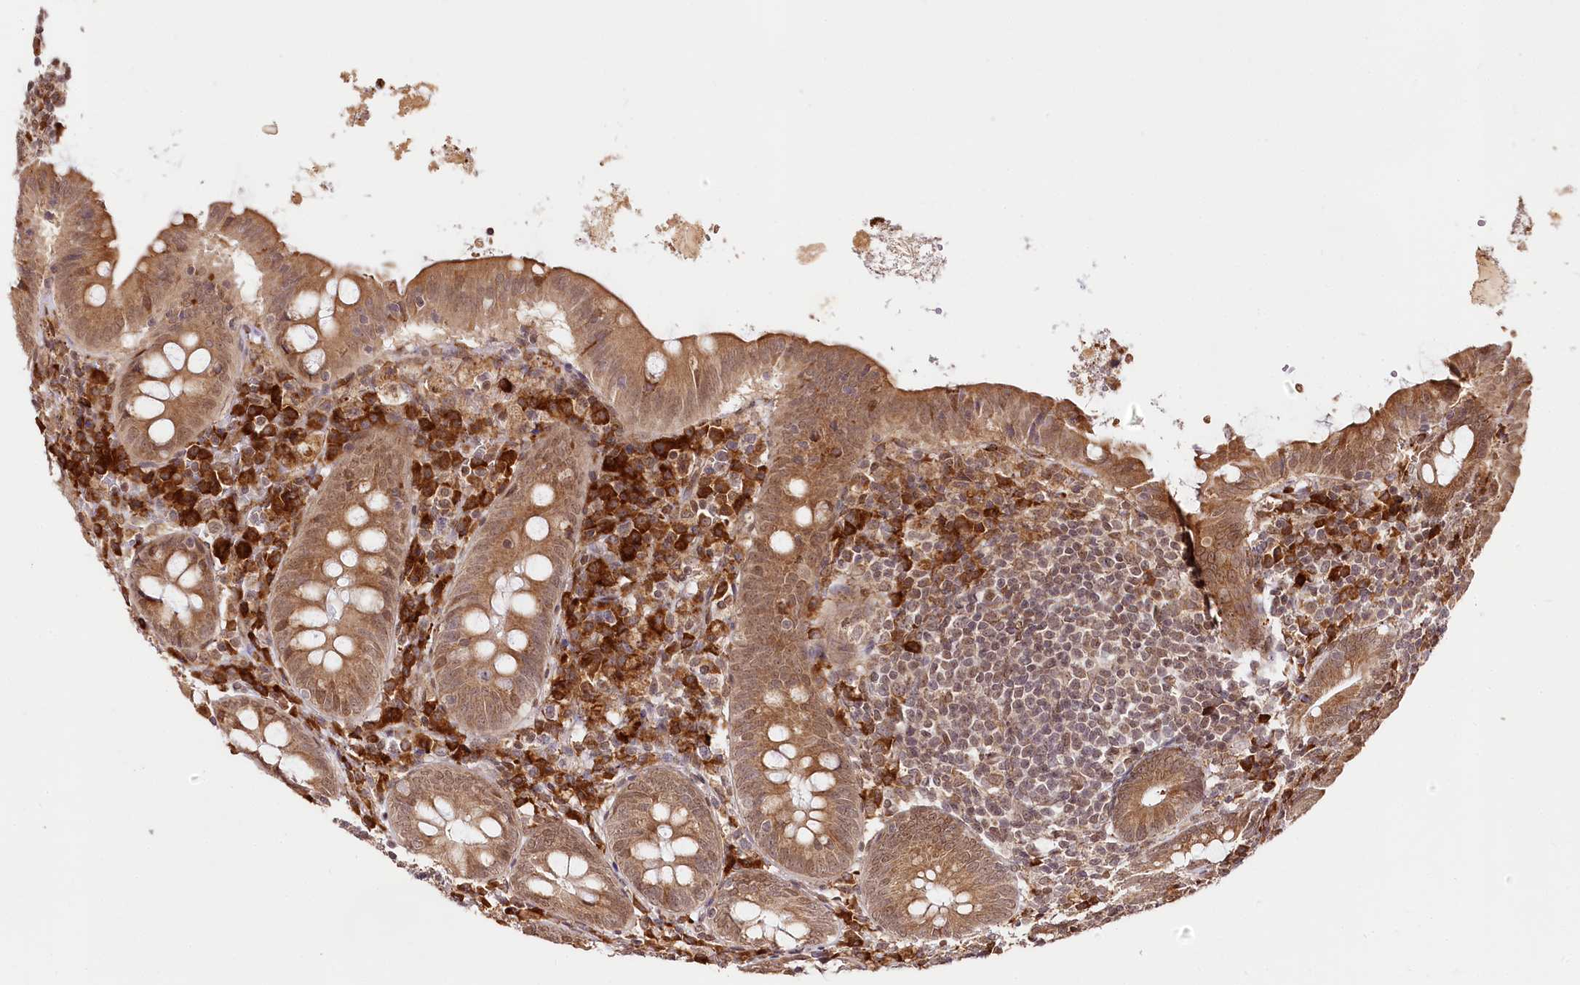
{"staining": {"intensity": "moderate", "quantity": ">75%", "location": "cytoplasmic/membranous,nuclear"}, "tissue": "appendix", "cell_type": "Glandular cells", "image_type": "normal", "snomed": [{"axis": "morphology", "description": "Normal tissue, NOS"}, {"axis": "topography", "description": "Appendix"}], "caption": "Brown immunohistochemical staining in benign appendix shows moderate cytoplasmic/membranous,nuclear staining in approximately >75% of glandular cells.", "gene": "CNPY2", "patient": {"sex": "female", "age": 54}}